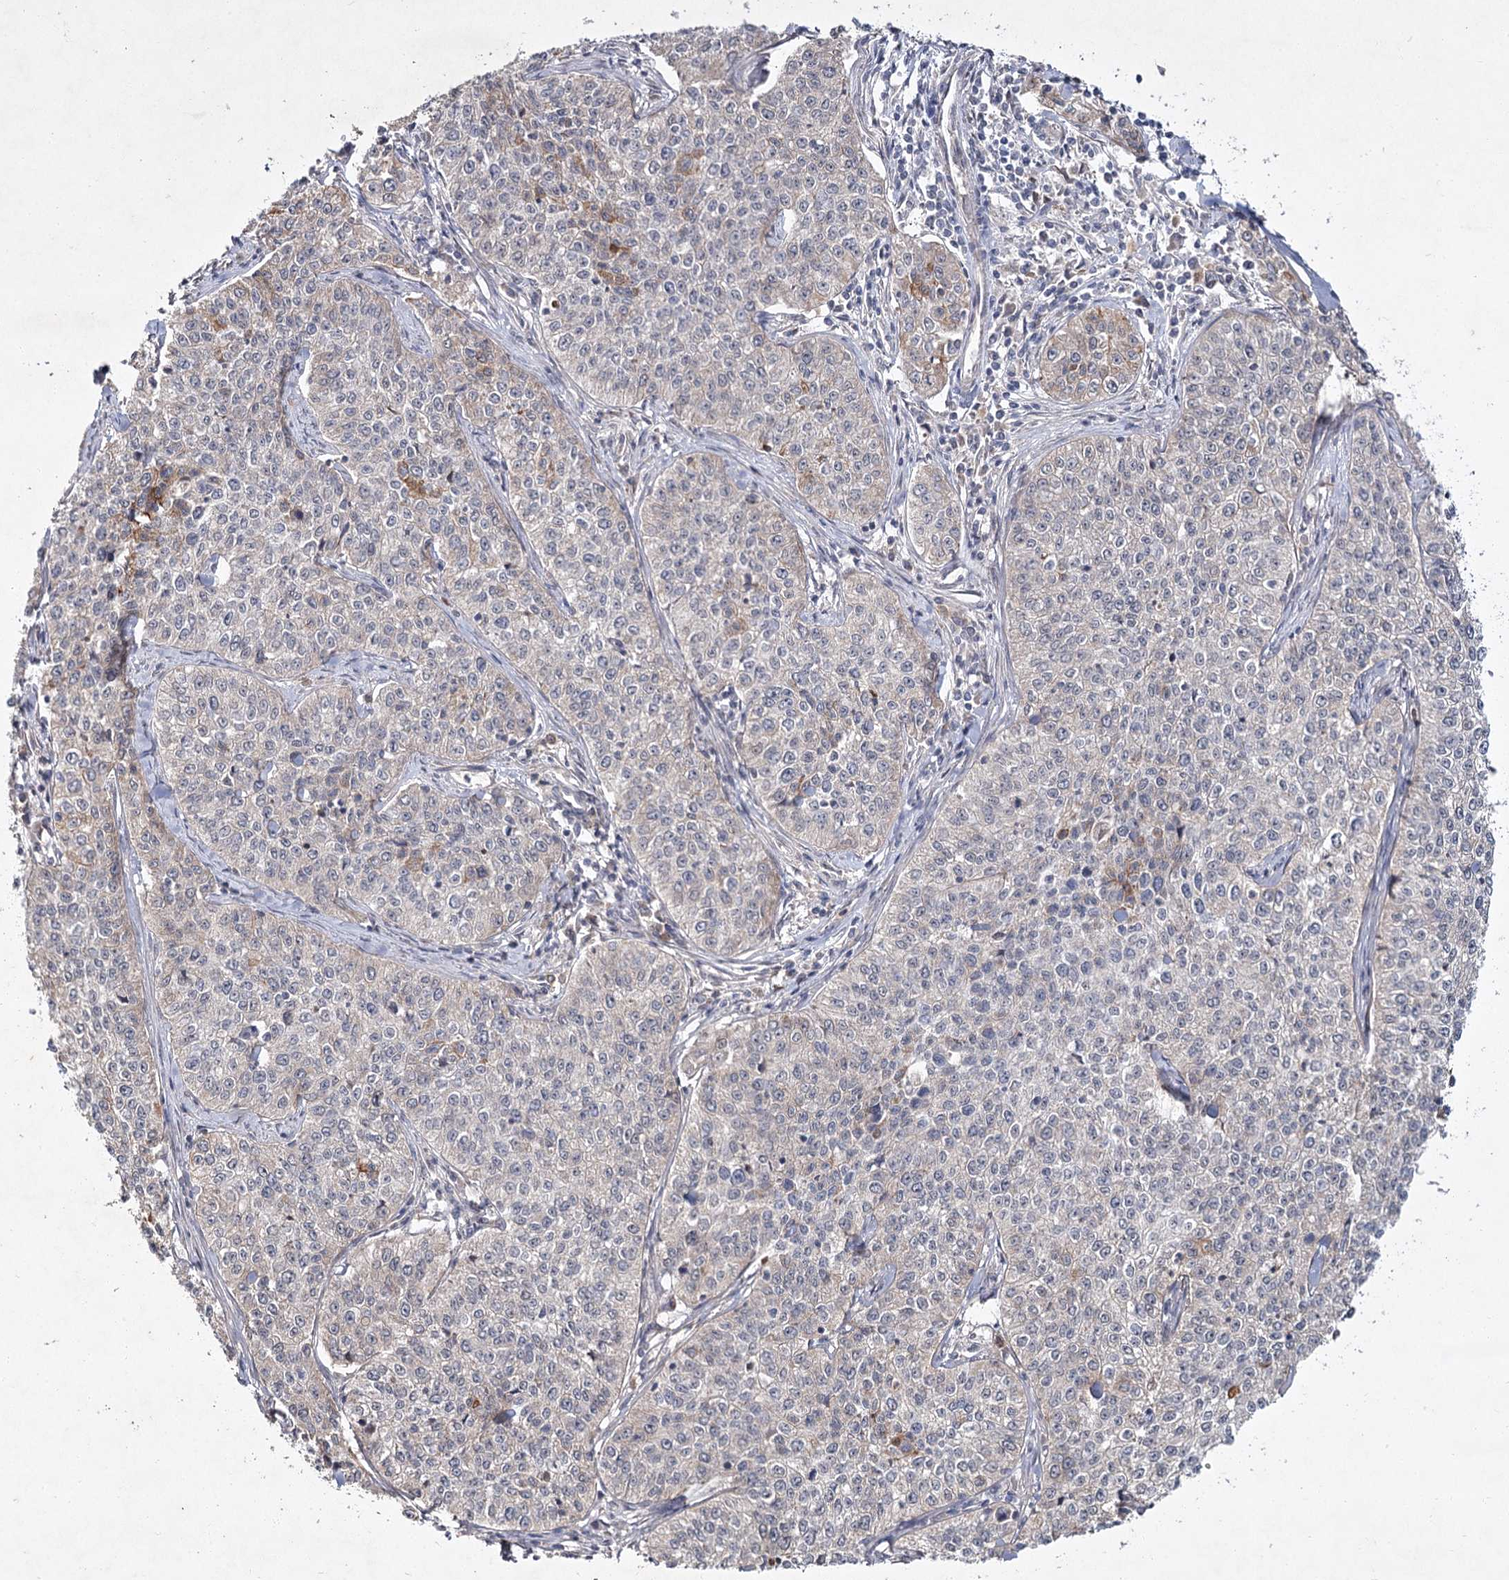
{"staining": {"intensity": "negative", "quantity": "none", "location": "none"}, "tissue": "cervical cancer", "cell_type": "Tumor cells", "image_type": "cancer", "snomed": [{"axis": "morphology", "description": "Squamous cell carcinoma, NOS"}, {"axis": "topography", "description": "Cervix"}], "caption": "Immunohistochemistry (IHC) photomicrograph of human cervical cancer stained for a protein (brown), which reveals no staining in tumor cells.", "gene": "MFN1", "patient": {"sex": "female", "age": 35}}